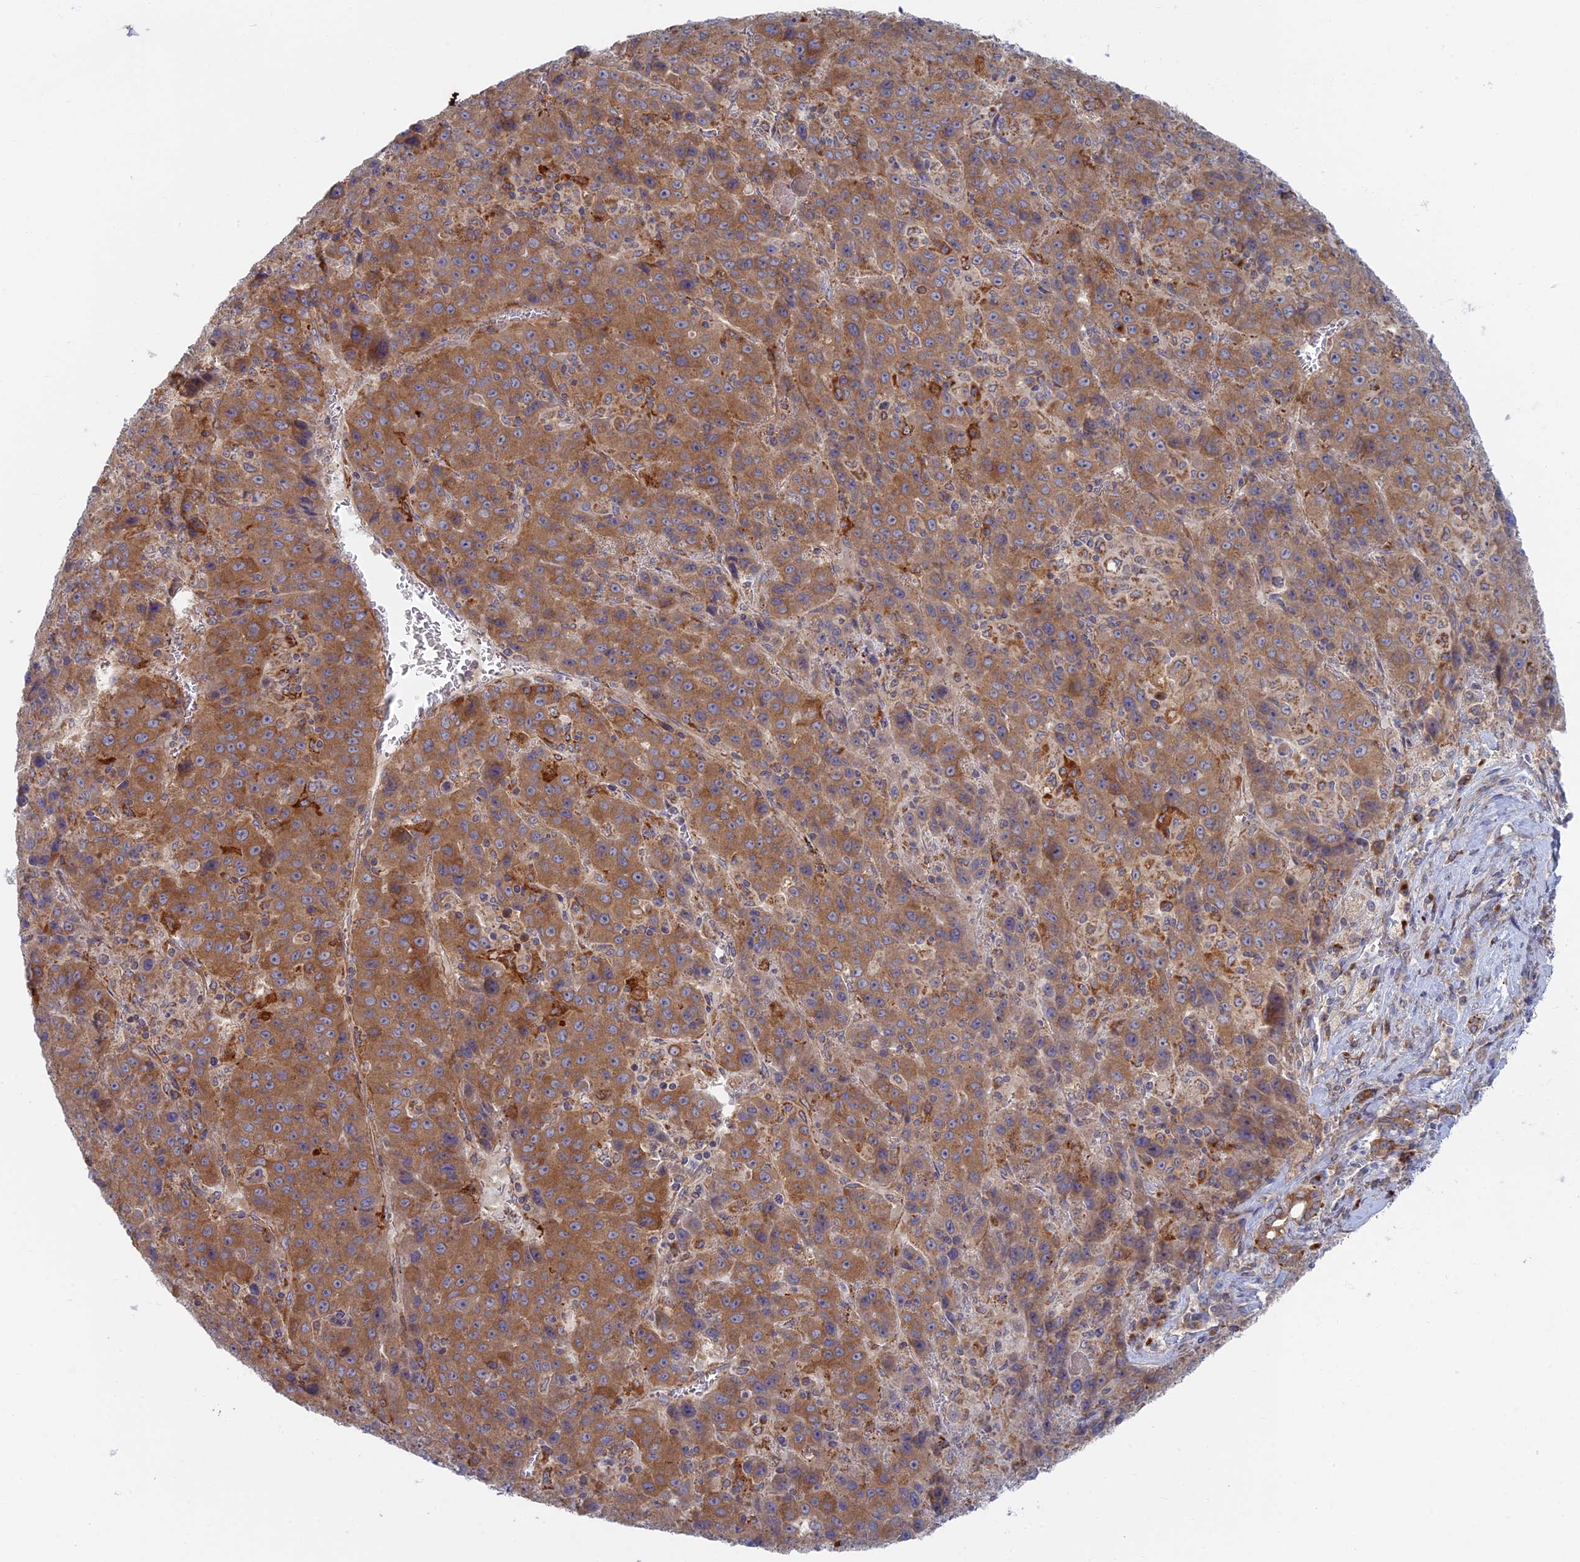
{"staining": {"intensity": "moderate", "quantity": "25%-75%", "location": "cytoplasmic/membranous"}, "tissue": "liver cancer", "cell_type": "Tumor cells", "image_type": "cancer", "snomed": [{"axis": "morphology", "description": "Carcinoma, Hepatocellular, NOS"}, {"axis": "topography", "description": "Liver"}], "caption": "A histopathology image showing moderate cytoplasmic/membranous positivity in about 25%-75% of tumor cells in liver cancer (hepatocellular carcinoma), as visualized by brown immunohistochemical staining.", "gene": "TBC1D30", "patient": {"sex": "female", "age": 53}}